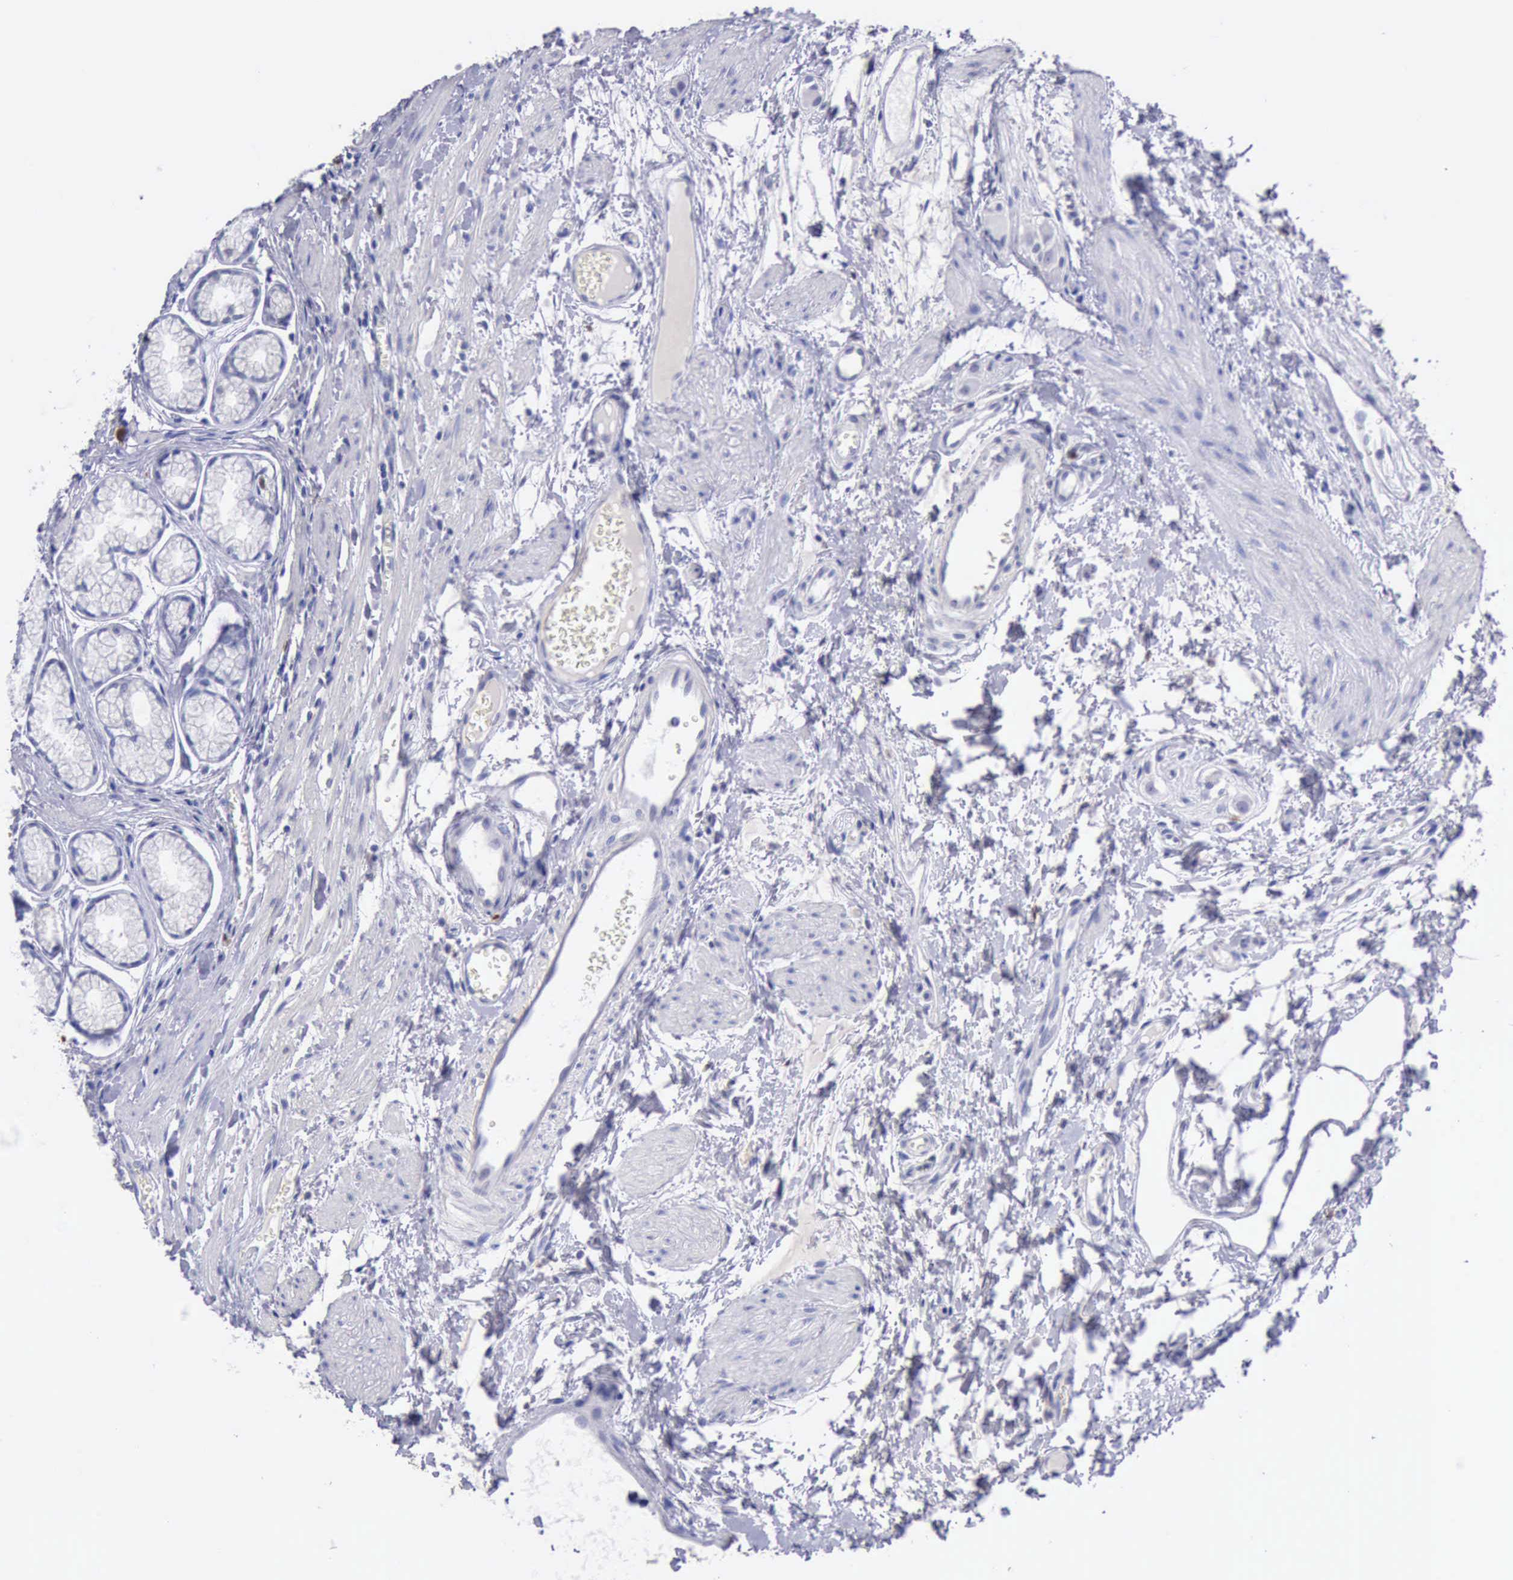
{"staining": {"intensity": "strong", "quantity": "25%-75%", "location": "cytoplasmic/membranous"}, "tissue": "stomach", "cell_type": "Glandular cells", "image_type": "normal", "snomed": [{"axis": "morphology", "description": "Normal tissue, NOS"}, {"axis": "topography", "description": "Stomach"}], "caption": "DAB immunohistochemical staining of normal human stomach demonstrates strong cytoplasmic/membranous protein expression in about 25%-75% of glandular cells.", "gene": "CSTA", "patient": {"sex": "male", "age": 42}}